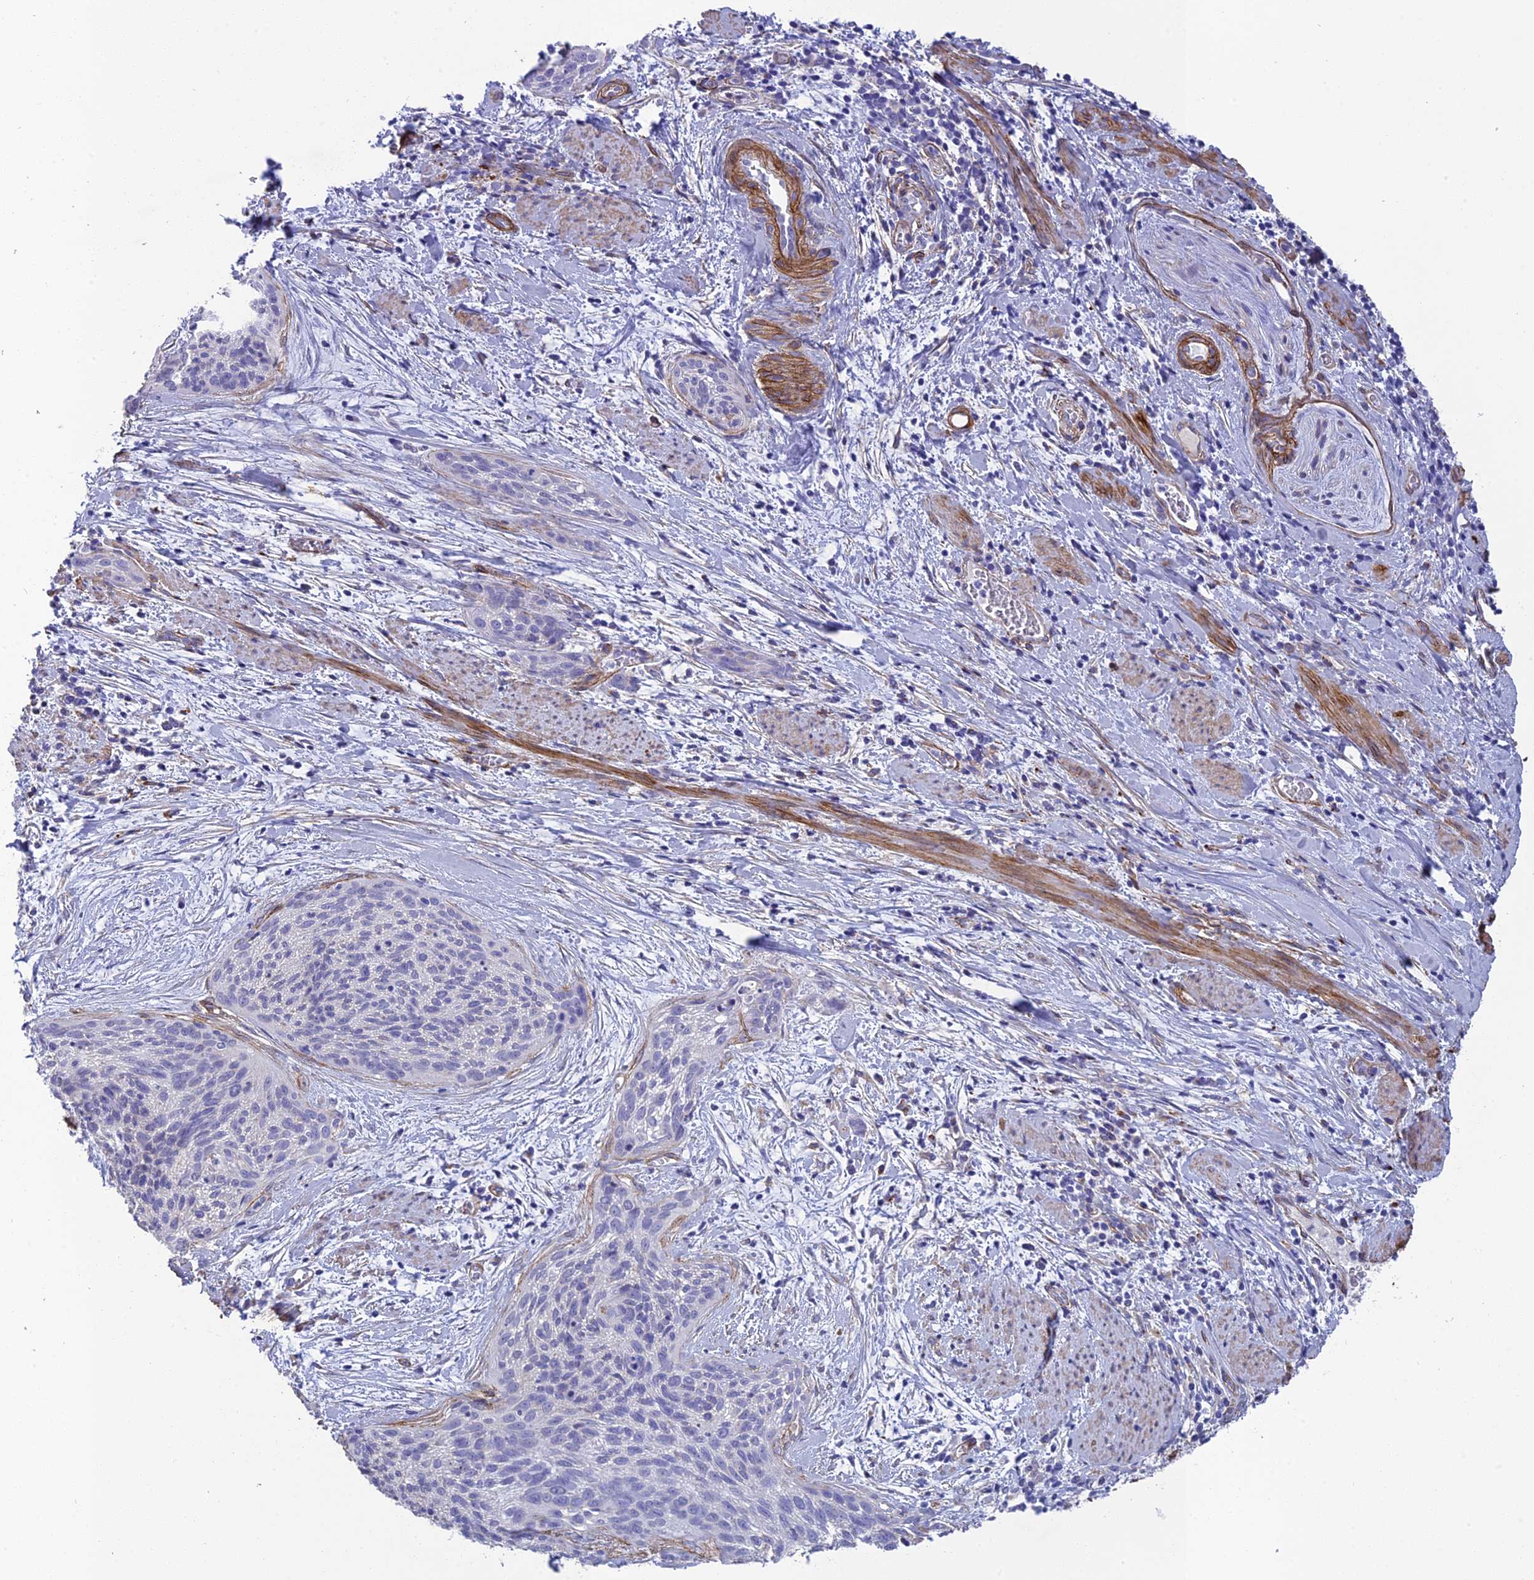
{"staining": {"intensity": "negative", "quantity": "none", "location": "none"}, "tissue": "cervical cancer", "cell_type": "Tumor cells", "image_type": "cancer", "snomed": [{"axis": "morphology", "description": "Squamous cell carcinoma, NOS"}, {"axis": "topography", "description": "Cervix"}], "caption": "DAB (3,3'-diaminobenzidine) immunohistochemical staining of human cervical cancer (squamous cell carcinoma) demonstrates no significant positivity in tumor cells.", "gene": "TNS1", "patient": {"sex": "female", "age": 55}}